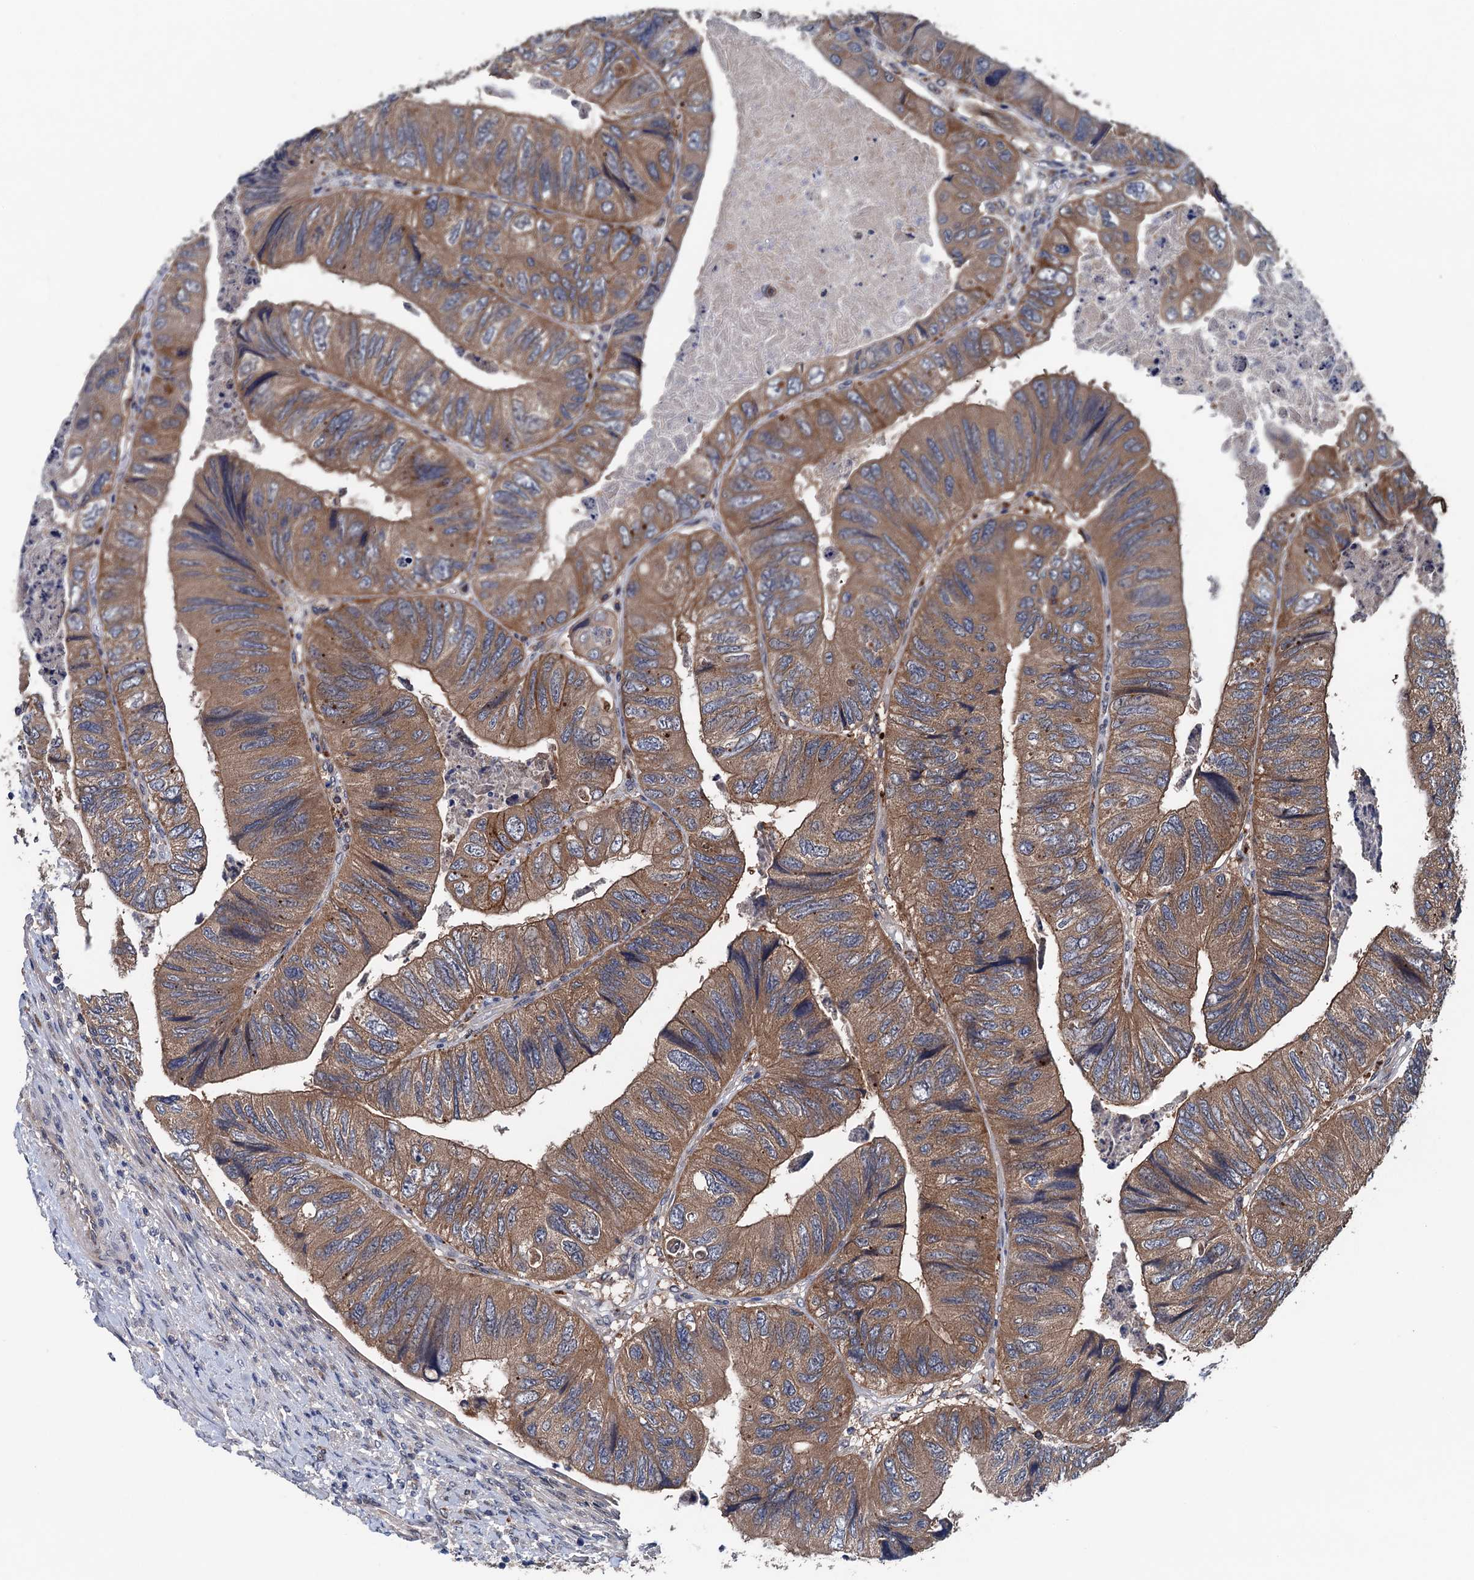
{"staining": {"intensity": "moderate", "quantity": ">75%", "location": "cytoplasmic/membranous"}, "tissue": "colorectal cancer", "cell_type": "Tumor cells", "image_type": "cancer", "snomed": [{"axis": "morphology", "description": "Adenocarcinoma, NOS"}, {"axis": "topography", "description": "Rectum"}], "caption": "Protein staining shows moderate cytoplasmic/membranous expression in approximately >75% of tumor cells in adenocarcinoma (colorectal). (Brightfield microscopy of DAB IHC at high magnification).", "gene": "BLTP3B", "patient": {"sex": "male", "age": 63}}